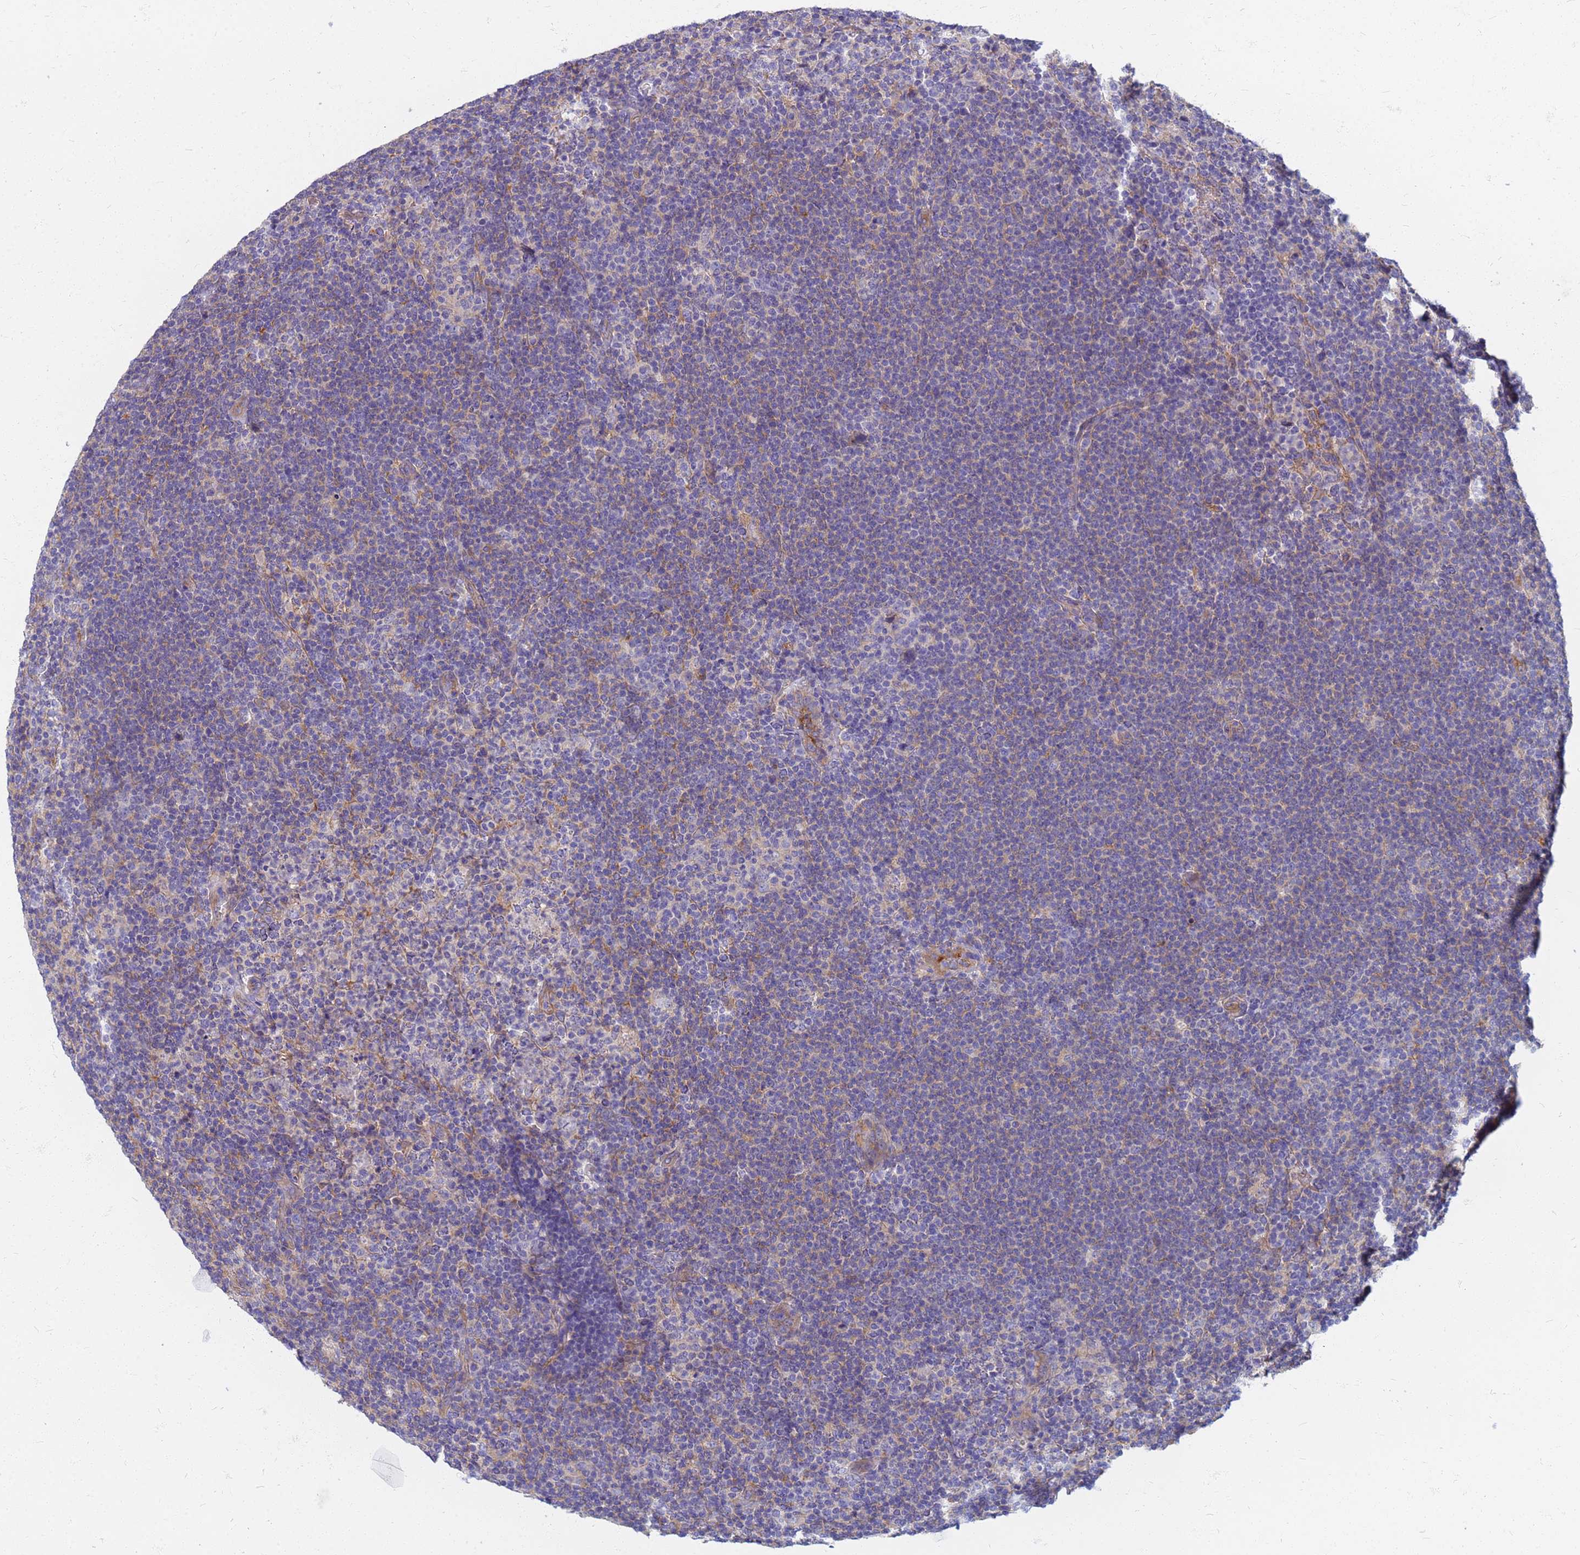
{"staining": {"intensity": "negative", "quantity": "none", "location": "none"}, "tissue": "lymphoma", "cell_type": "Tumor cells", "image_type": "cancer", "snomed": [{"axis": "morphology", "description": "Hodgkin's disease, NOS"}, {"axis": "topography", "description": "Lymph node"}], "caption": "Lymphoma was stained to show a protein in brown. There is no significant staining in tumor cells.", "gene": "EEA1", "patient": {"sex": "female", "age": 57}}